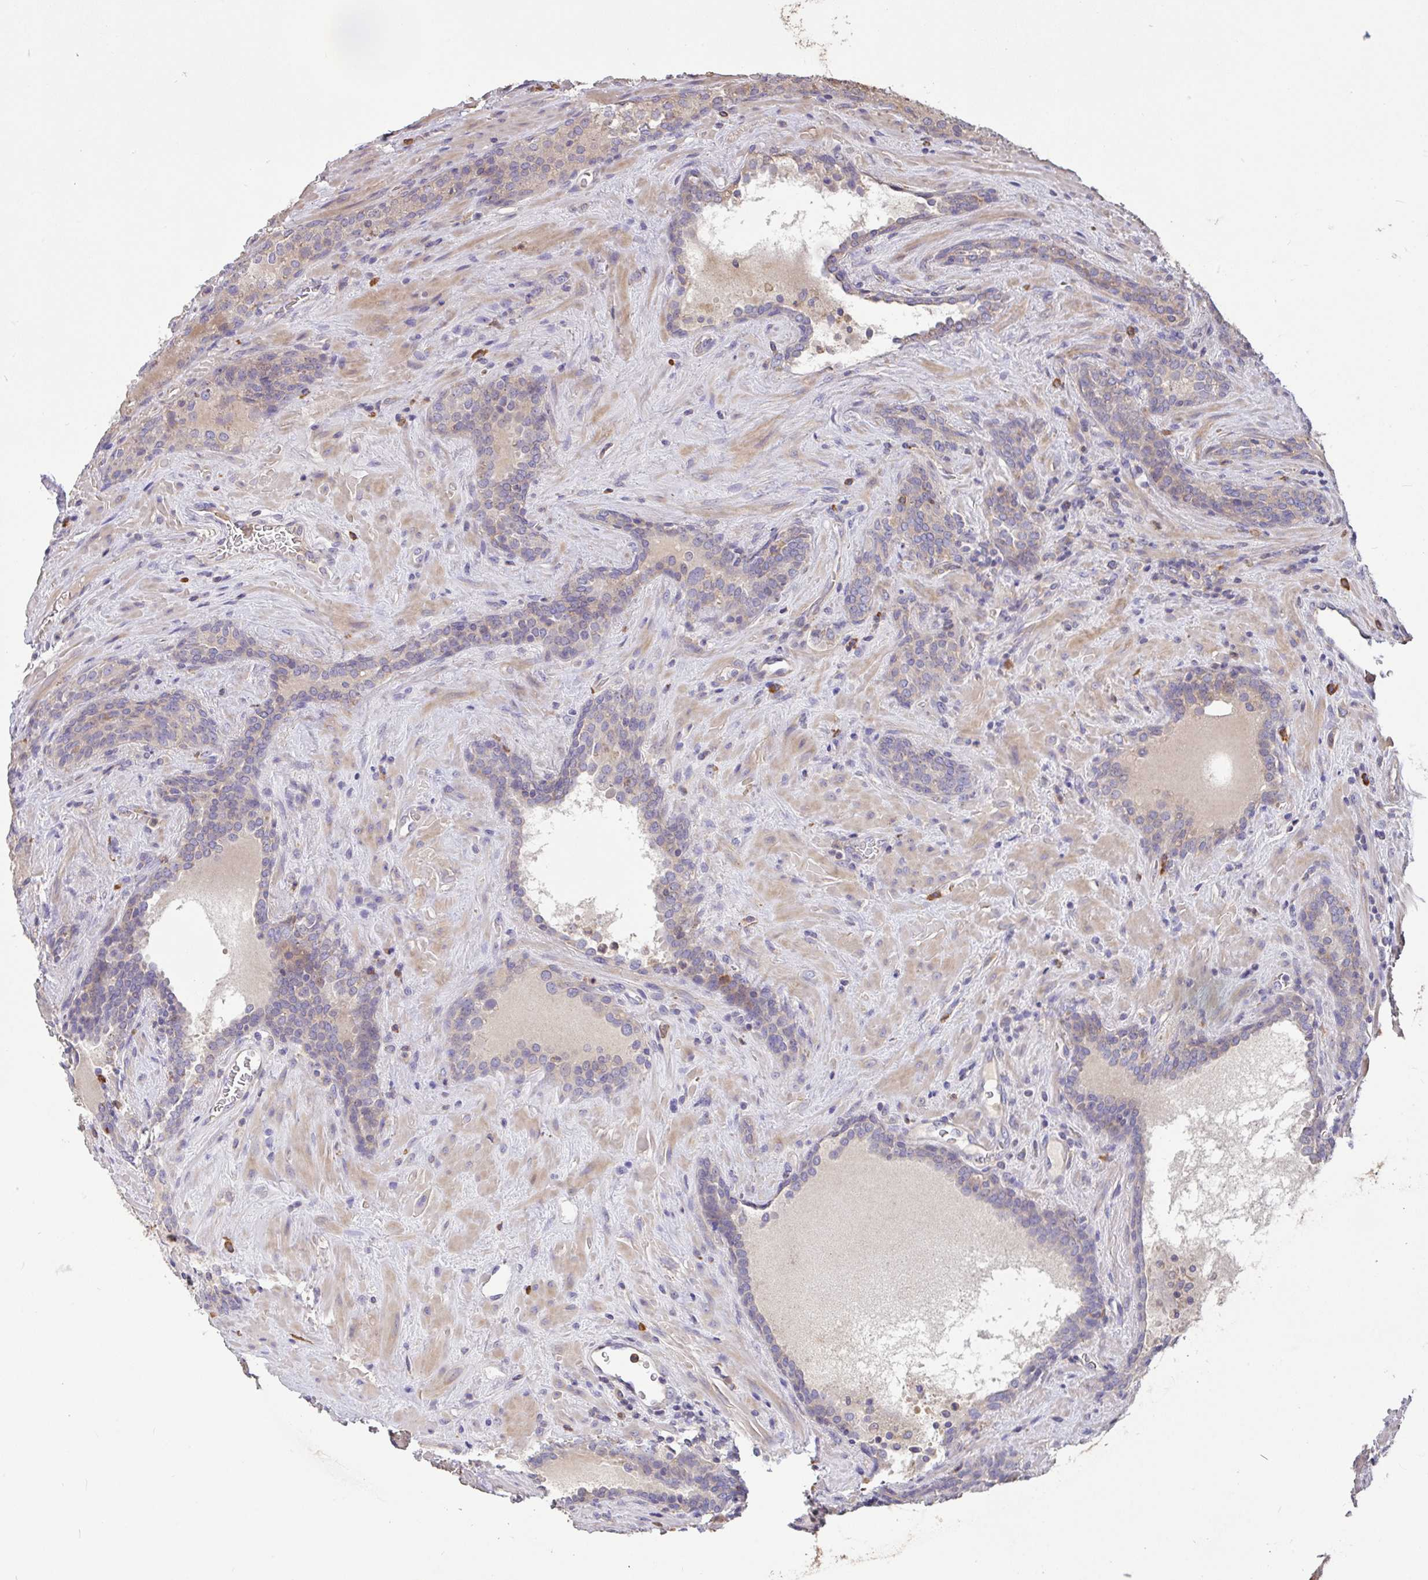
{"staining": {"intensity": "weak", "quantity": "<25%", "location": "cytoplasmic/membranous"}, "tissue": "prostate cancer", "cell_type": "Tumor cells", "image_type": "cancer", "snomed": [{"axis": "morphology", "description": "Adenocarcinoma, Low grade"}, {"axis": "topography", "description": "Prostate"}], "caption": "IHC photomicrograph of neoplastic tissue: low-grade adenocarcinoma (prostate) stained with DAB (3,3'-diaminobenzidine) exhibits no significant protein positivity in tumor cells.", "gene": "FCER1A", "patient": {"sex": "male", "age": 62}}